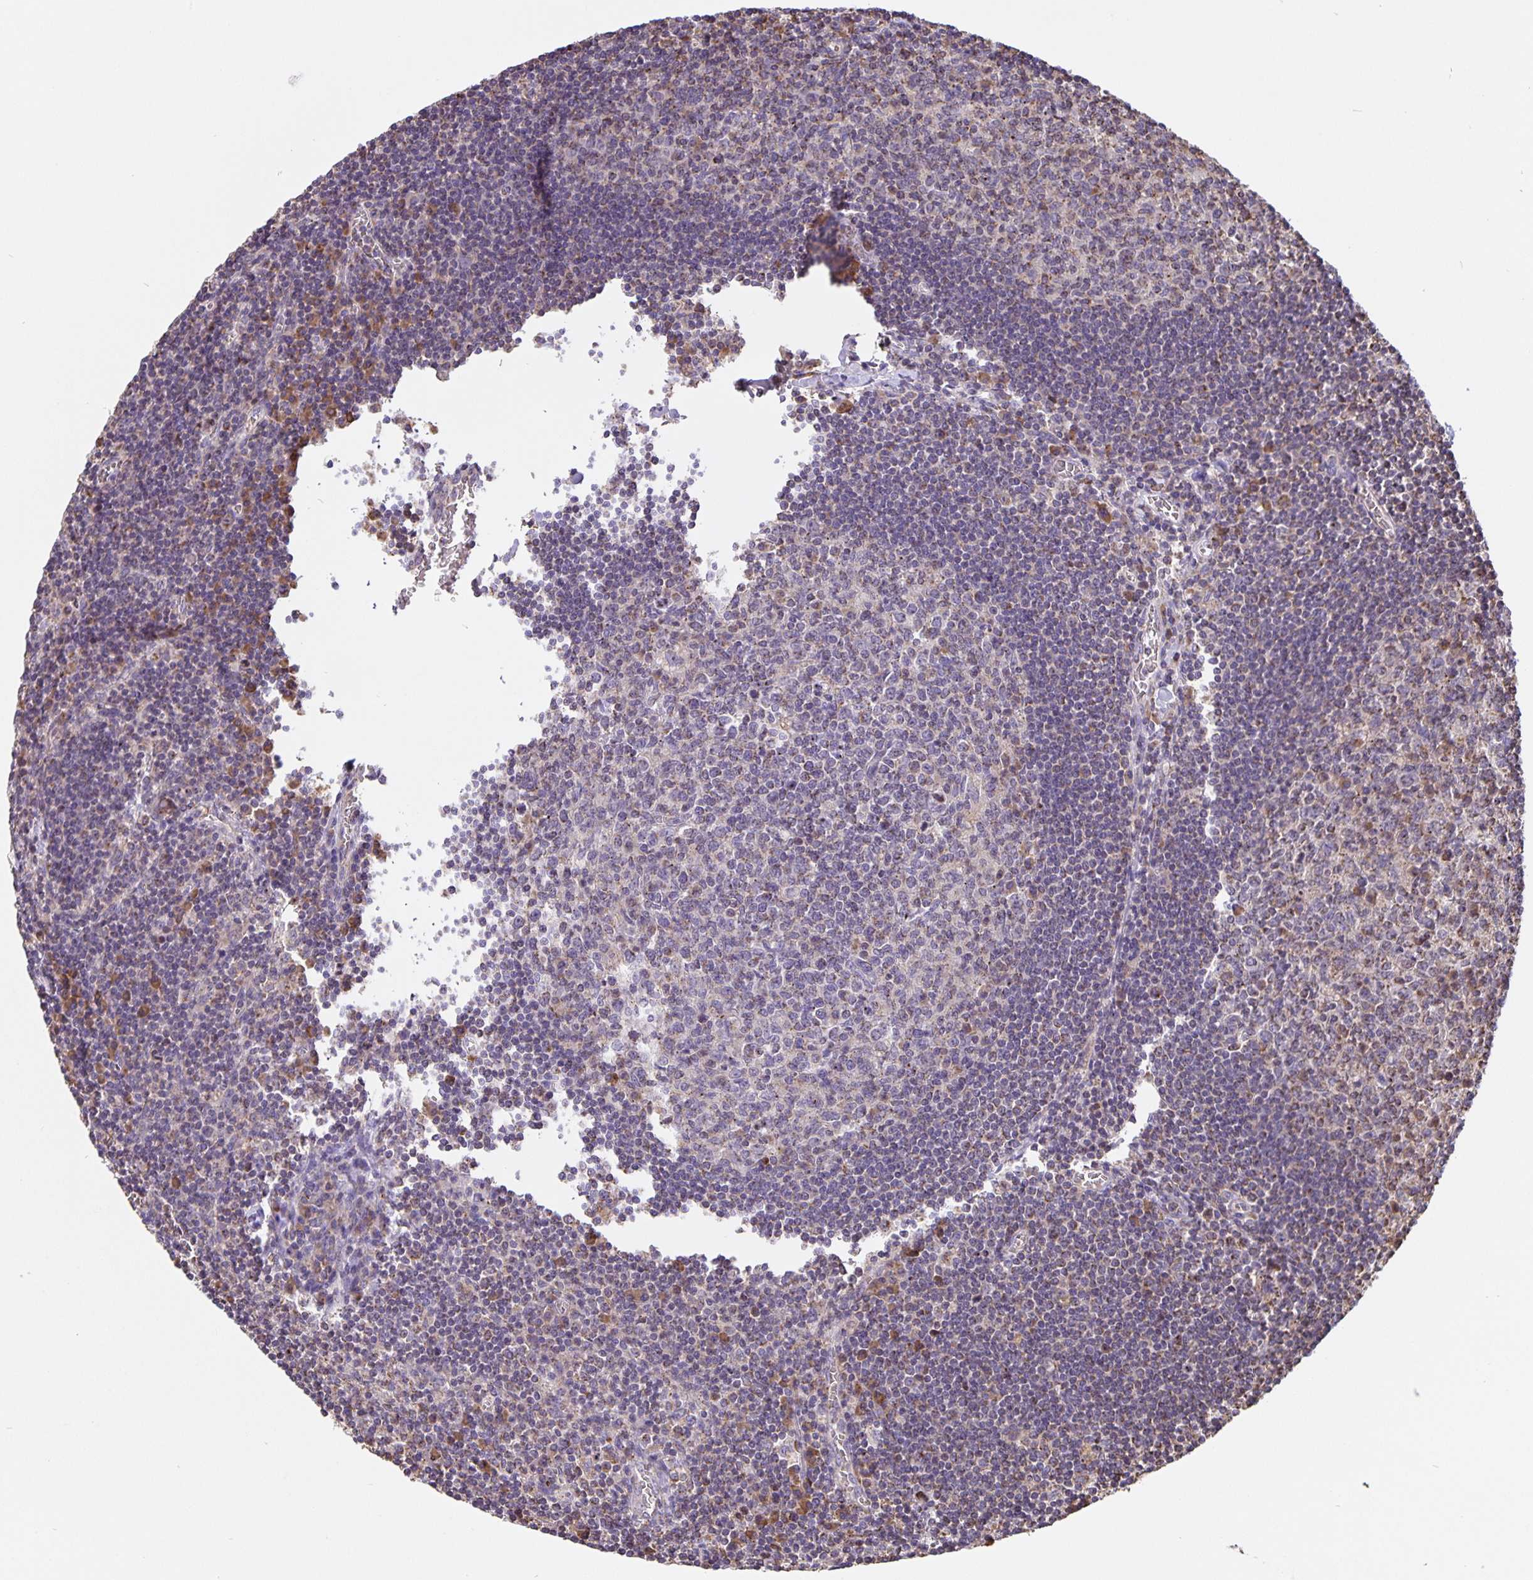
{"staining": {"intensity": "moderate", "quantity": "<25%", "location": "cytoplasmic/membranous"}, "tissue": "lymph node", "cell_type": "Germinal center cells", "image_type": "normal", "snomed": [{"axis": "morphology", "description": "Normal tissue, NOS"}, {"axis": "topography", "description": "Lymph node"}], "caption": "A brown stain highlights moderate cytoplasmic/membranous staining of a protein in germinal center cells of benign lymph node. Nuclei are stained in blue.", "gene": "TMEM71", "patient": {"sex": "male", "age": 67}}